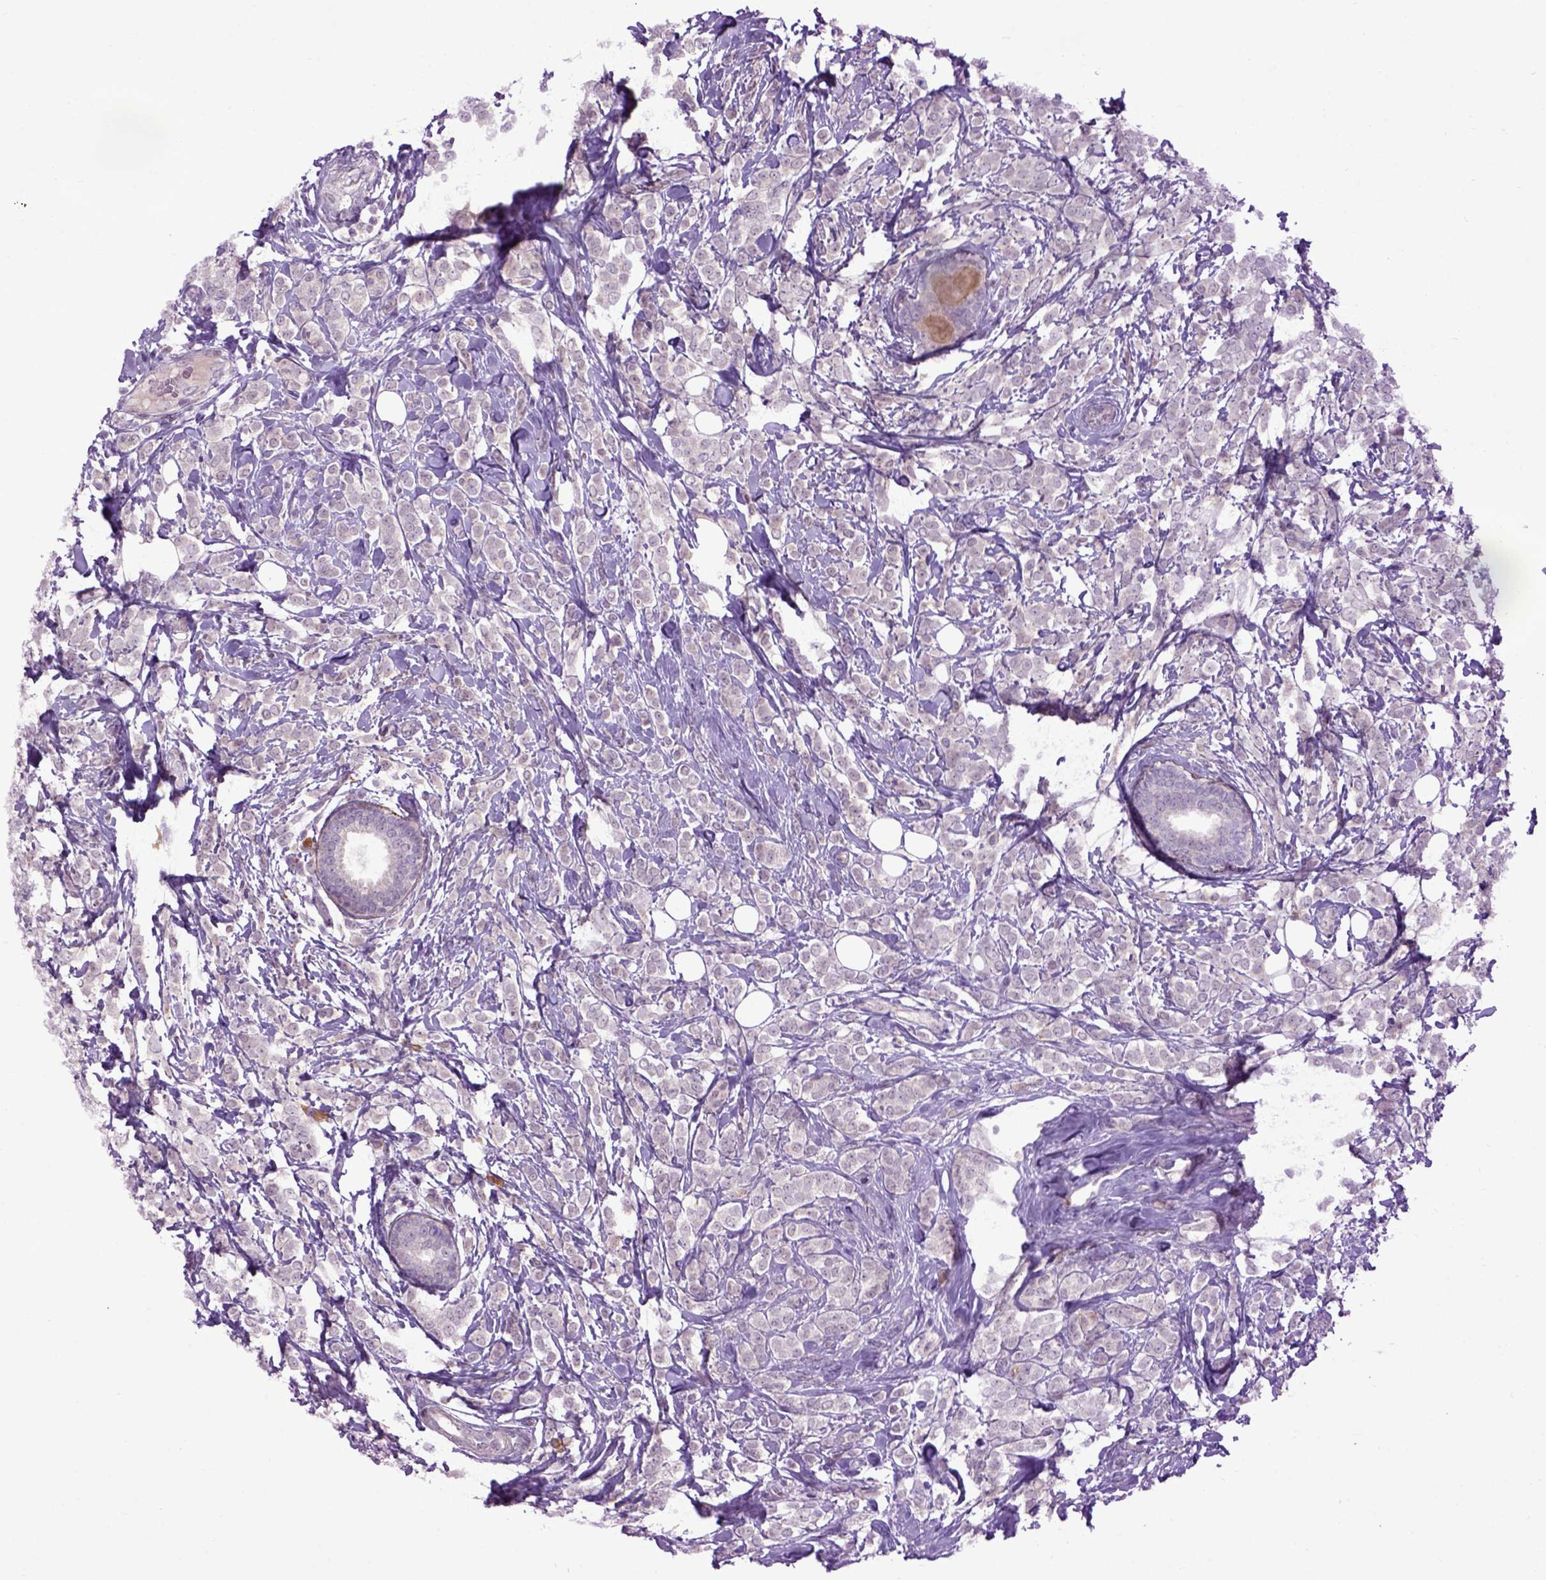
{"staining": {"intensity": "negative", "quantity": "none", "location": "none"}, "tissue": "breast cancer", "cell_type": "Tumor cells", "image_type": "cancer", "snomed": [{"axis": "morphology", "description": "Lobular carcinoma"}, {"axis": "topography", "description": "Breast"}], "caption": "Micrograph shows no significant protein staining in tumor cells of breast cancer.", "gene": "EMILIN3", "patient": {"sex": "female", "age": 49}}